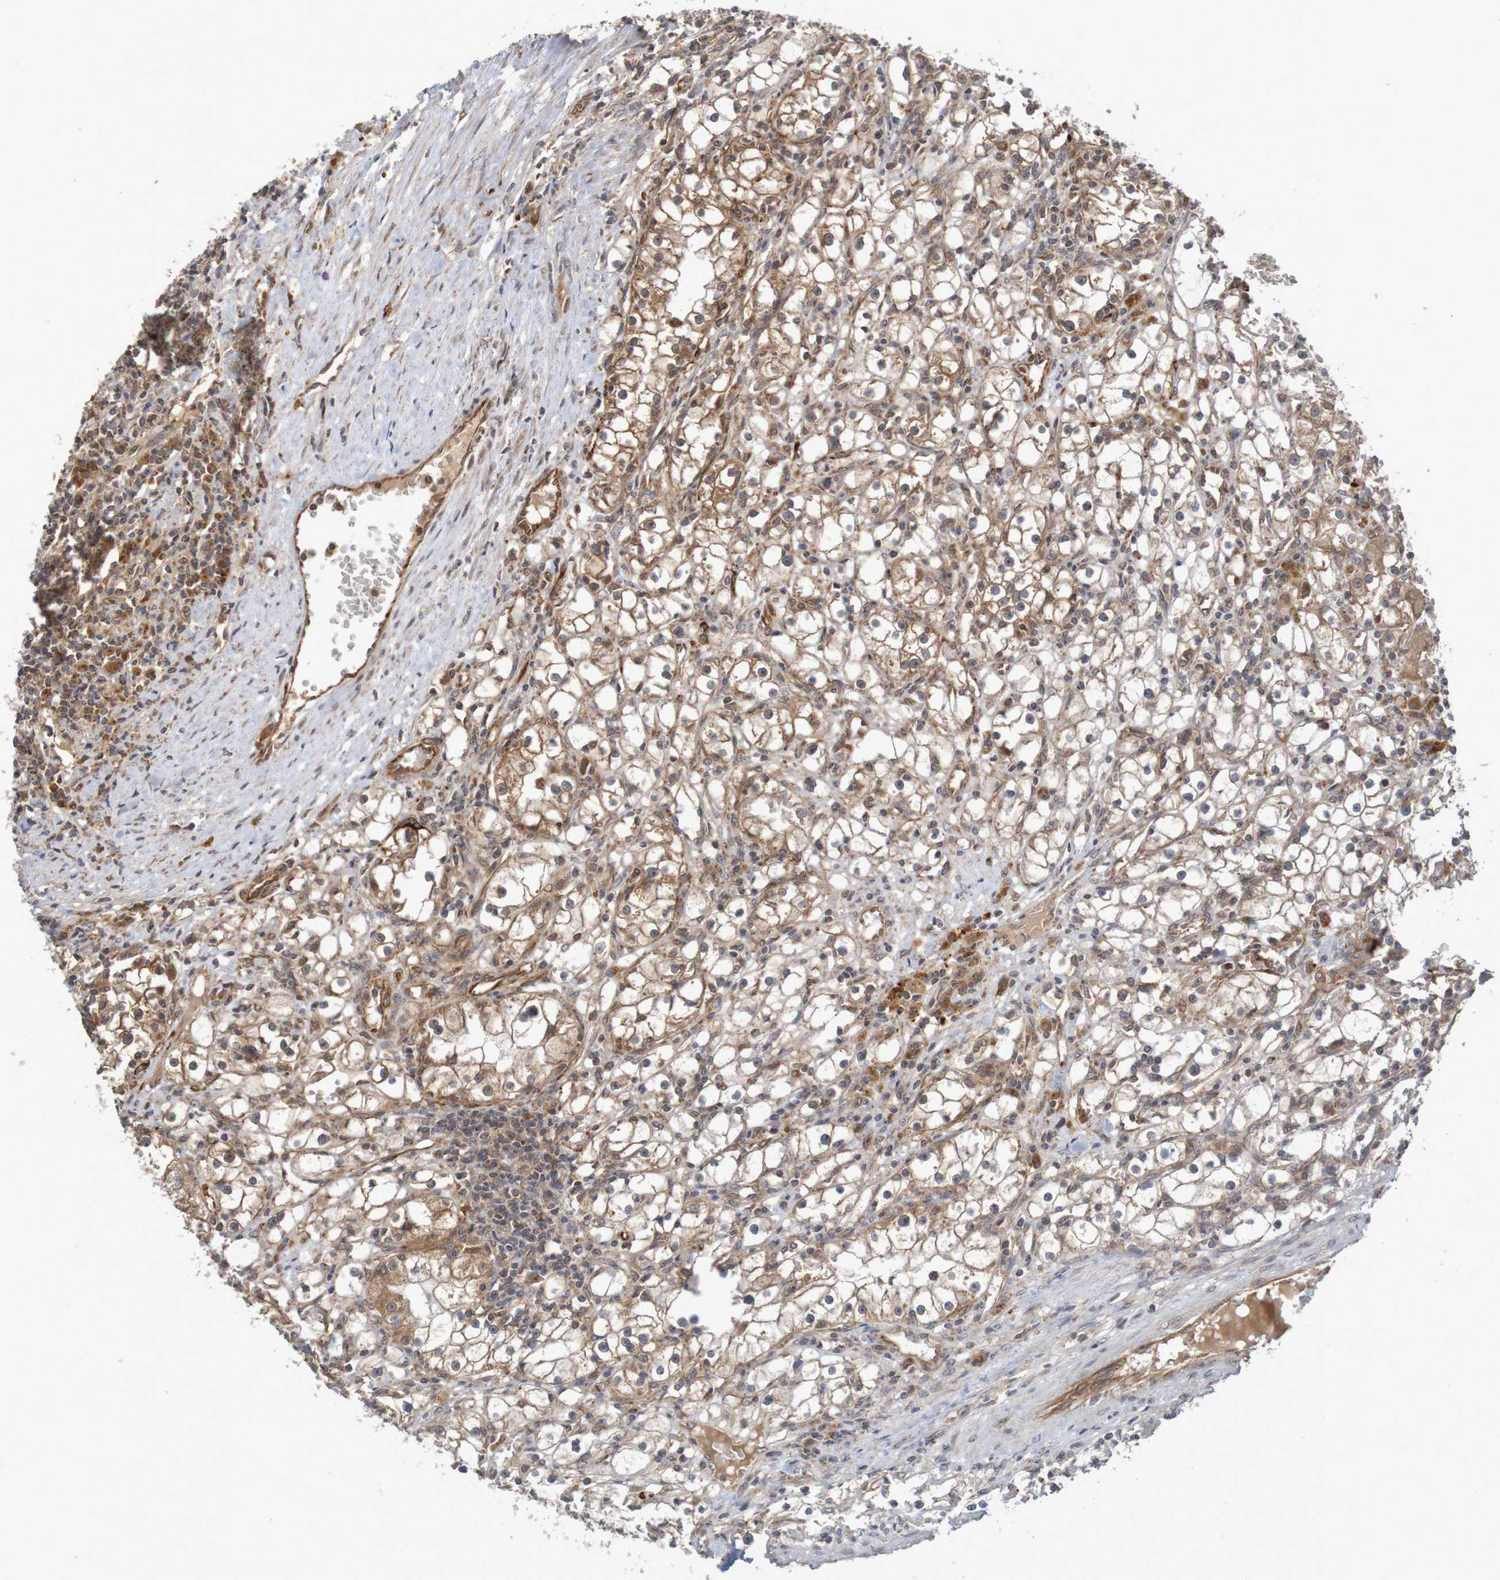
{"staining": {"intensity": "moderate", "quantity": "25%-75%", "location": "cytoplasmic/membranous"}, "tissue": "renal cancer", "cell_type": "Tumor cells", "image_type": "cancer", "snomed": [{"axis": "morphology", "description": "Adenocarcinoma, NOS"}, {"axis": "topography", "description": "Kidney"}], "caption": "Tumor cells reveal medium levels of moderate cytoplasmic/membranous staining in about 25%-75% of cells in human renal cancer.", "gene": "MRPL52", "patient": {"sex": "male", "age": 56}}